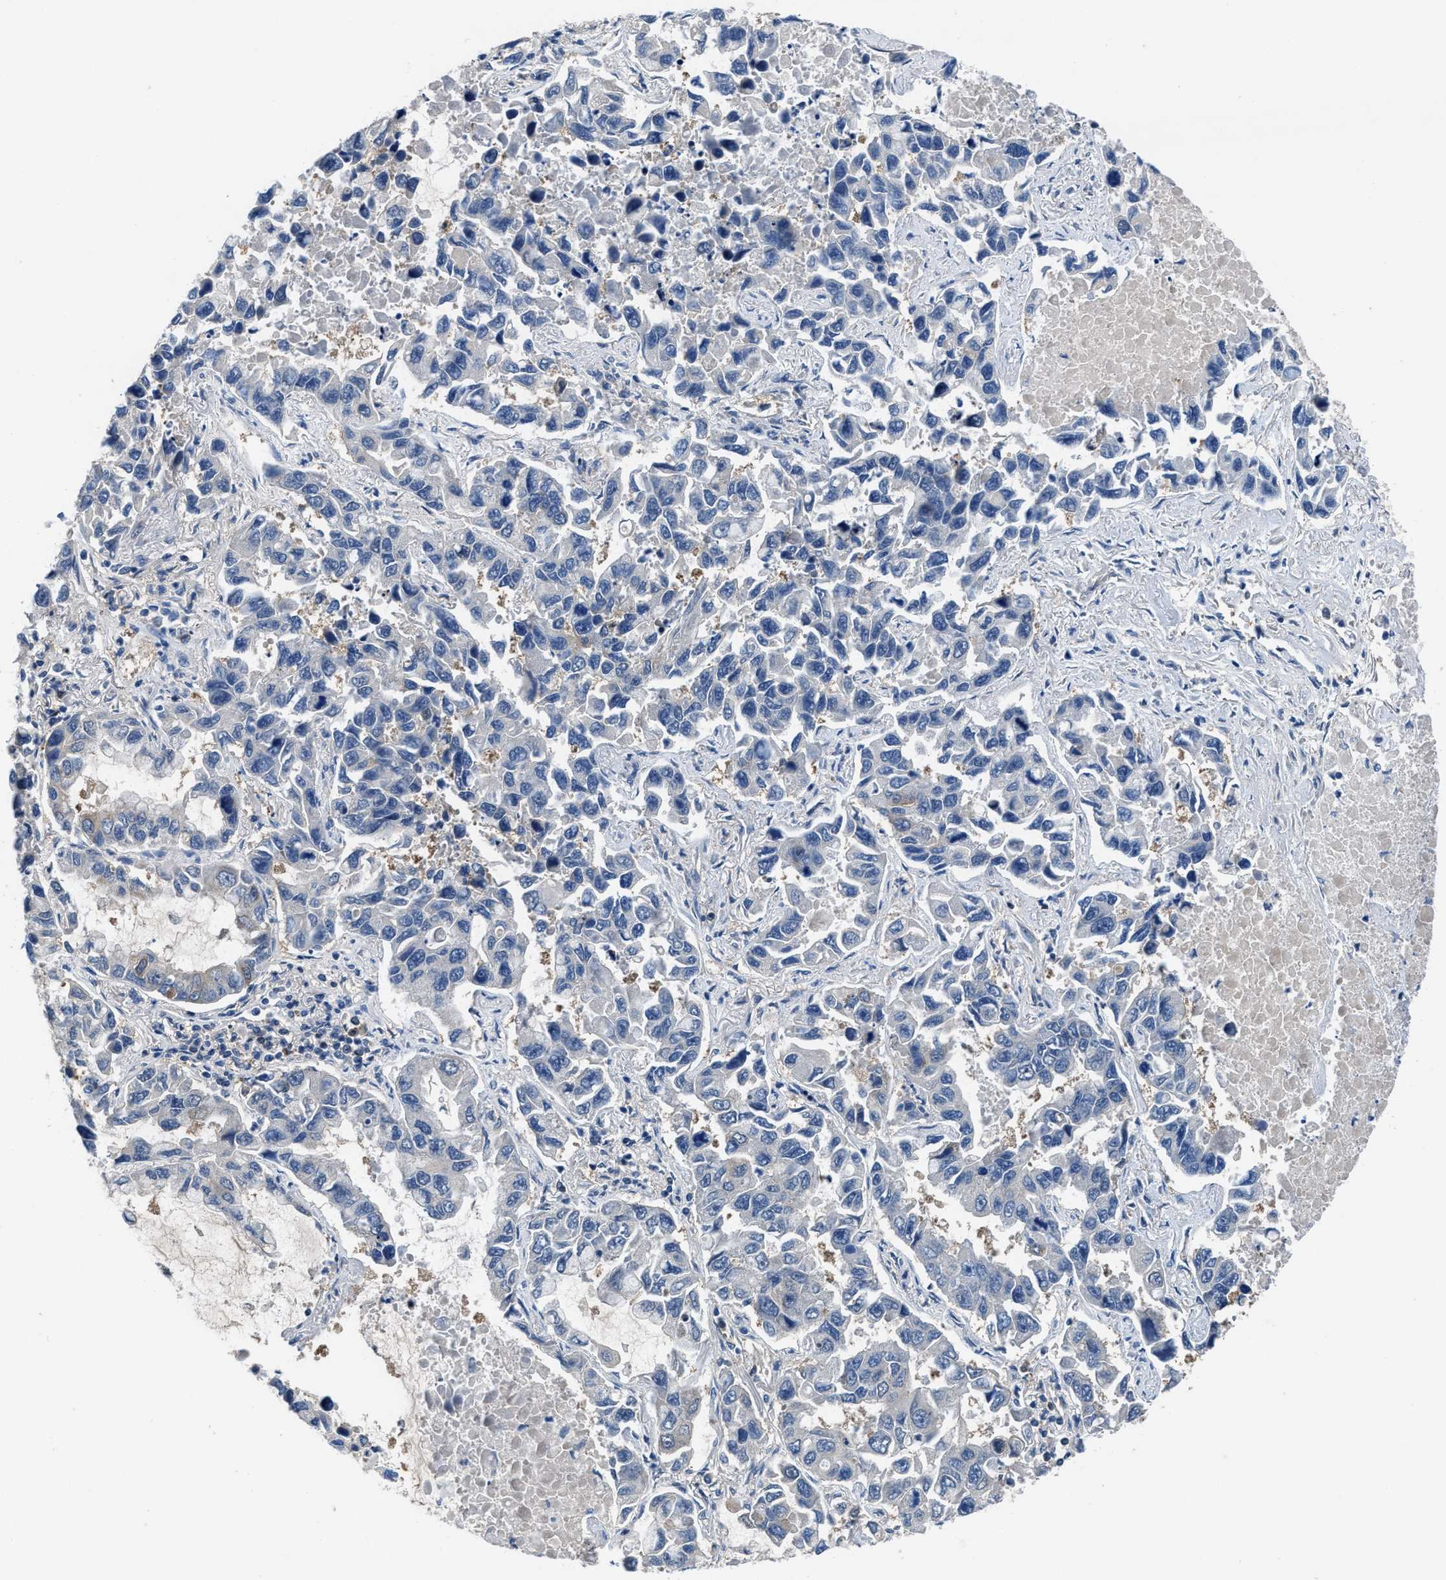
{"staining": {"intensity": "negative", "quantity": "none", "location": "none"}, "tissue": "lung cancer", "cell_type": "Tumor cells", "image_type": "cancer", "snomed": [{"axis": "morphology", "description": "Adenocarcinoma, NOS"}, {"axis": "topography", "description": "Lung"}], "caption": "Immunohistochemical staining of human lung adenocarcinoma shows no significant staining in tumor cells.", "gene": "NUDT5", "patient": {"sex": "male", "age": 64}}